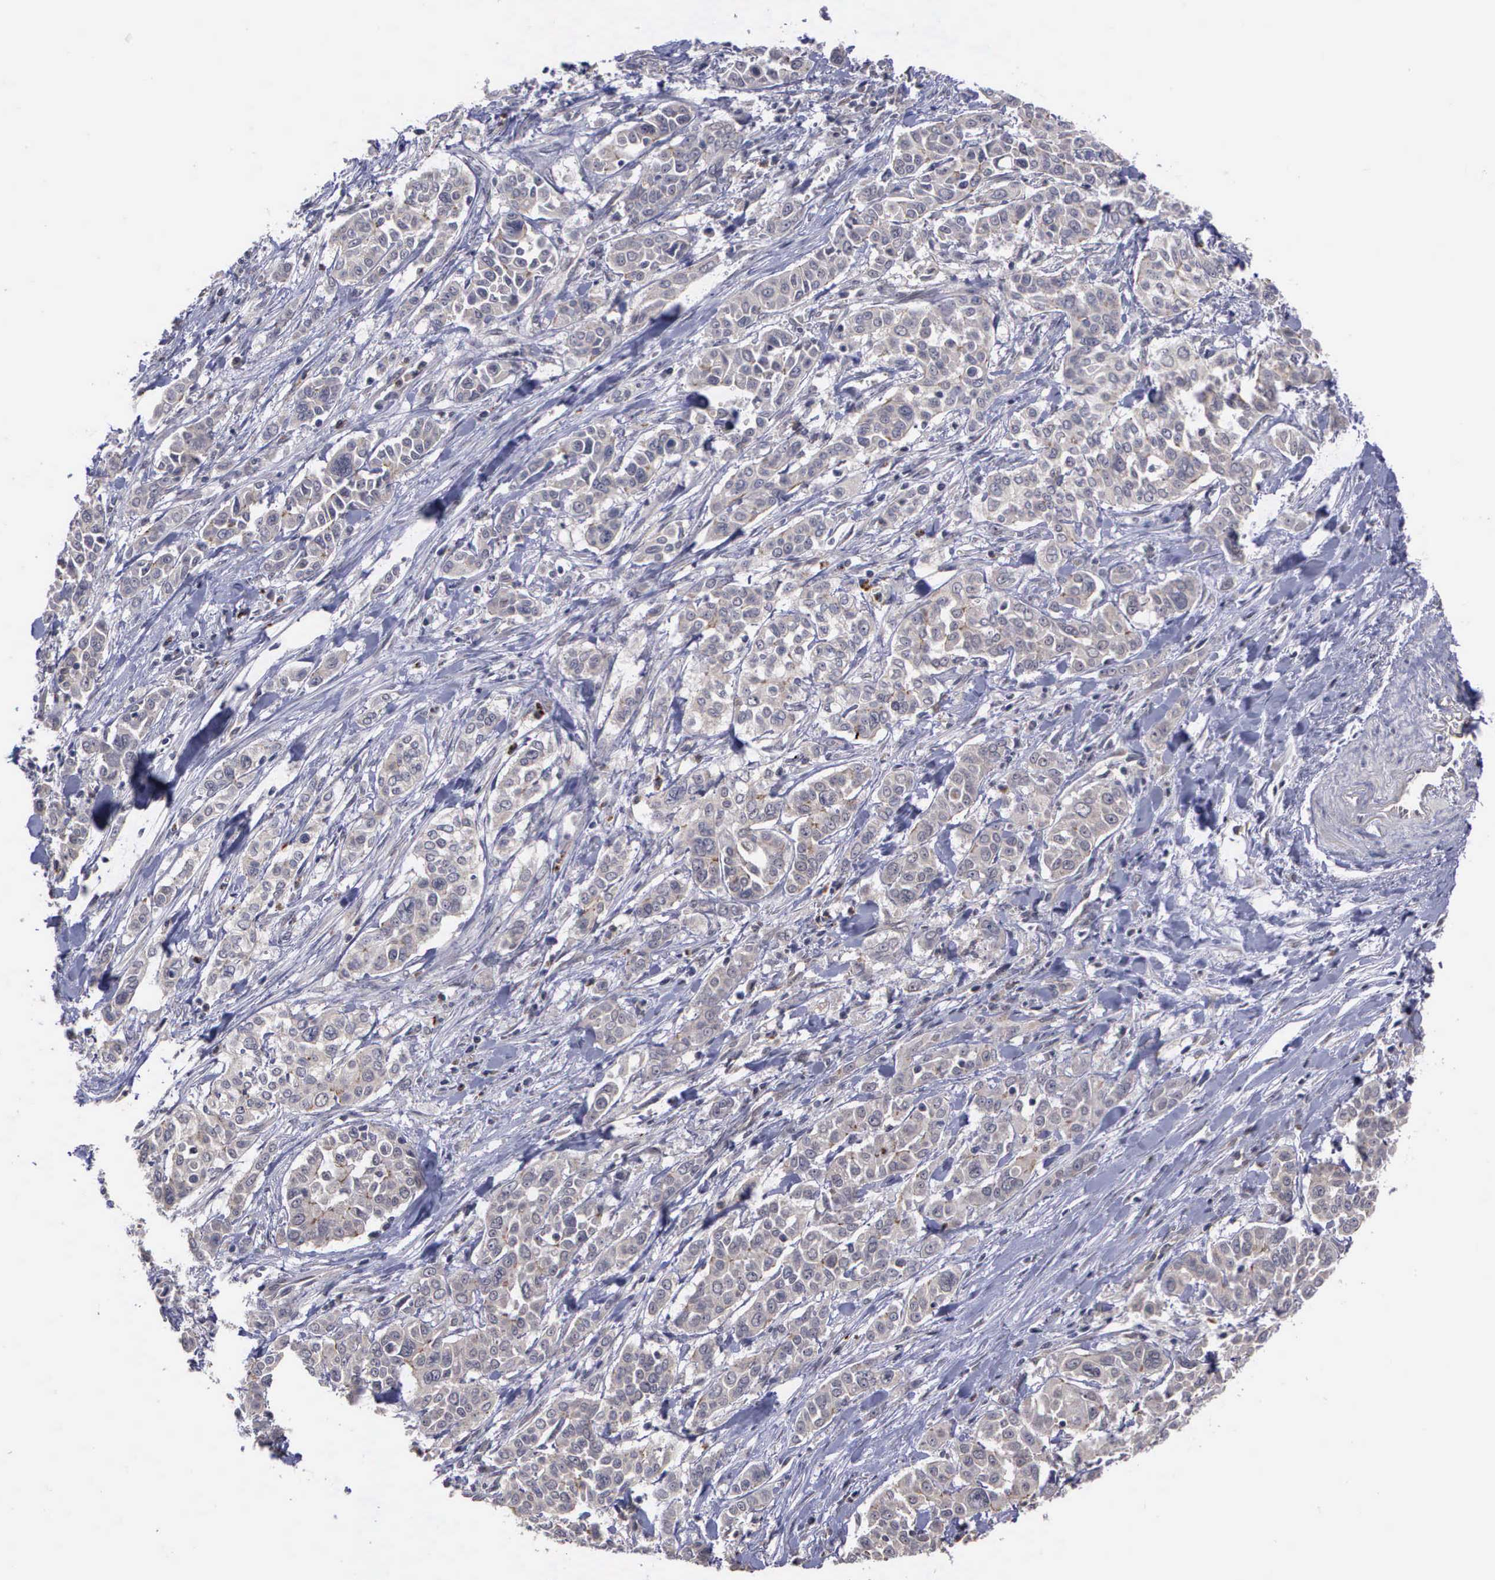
{"staining": {"intensity": "weak", "quantity": "25%-75%", "location": "cytoplasmic/membranous"}, "tissue": "pancreatic cancer", "cell_type": "Tumor cells", "image_type": "cancer", "snomed": [{"axis": "morphology", "description": "Adenocarcinoma, NOS"}, {"axis": "topography", "description": "Pancreas"}], "caption": "Protein staining exhibits weak cytoplasmic/membranous expression in about 25%-75% of tumor cells in adenocarcinoma (pancreatic).", "gene": "MAP3K9", "patient": {"sex": "female", "age": 52}}